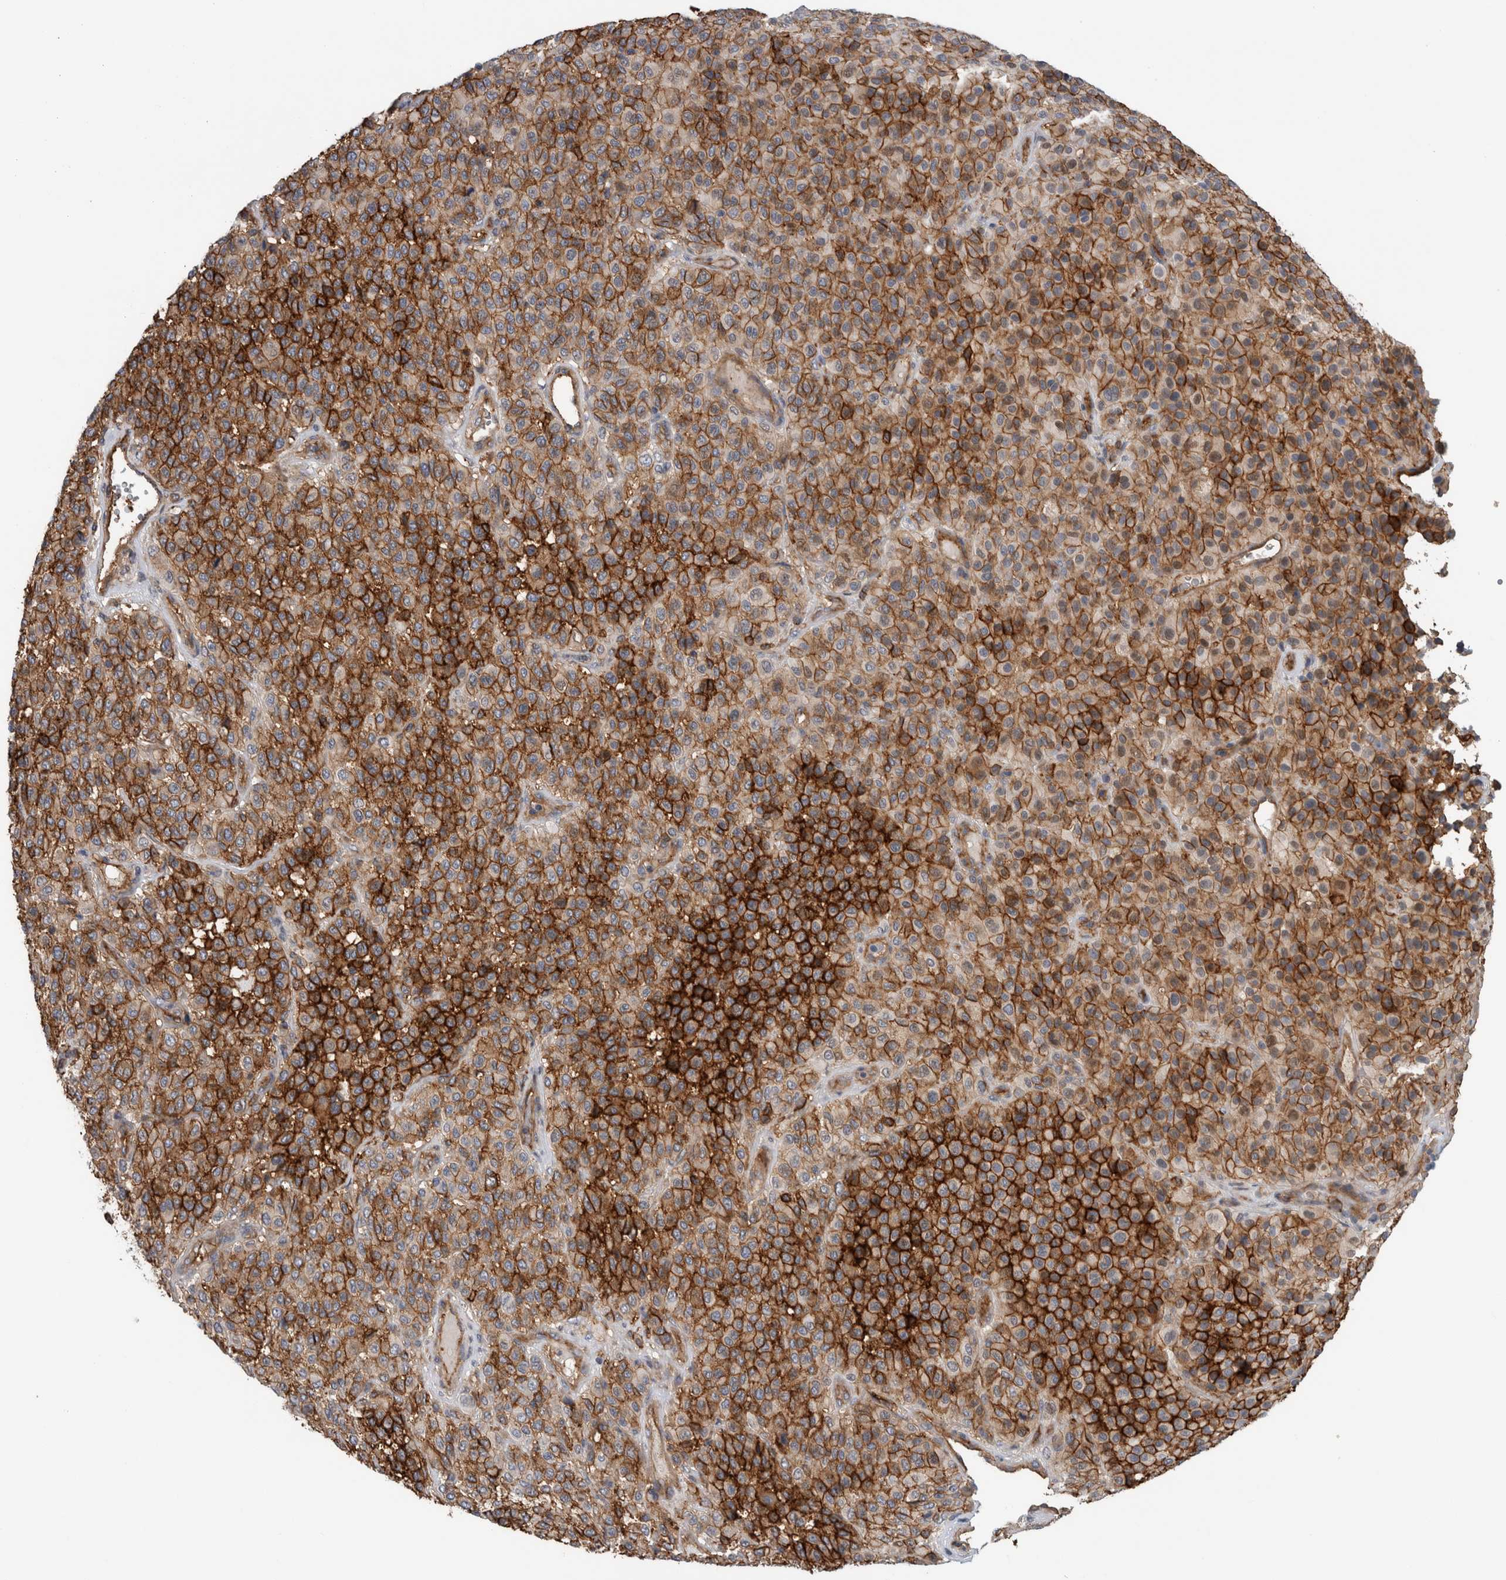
{"staining": {"intensity": "strong", "quantity": ">75%", "location": "cytoplasmic/membranous"}, "tissue": "melanoma", "cell_type": "Tumor cells", "image_type": "cancer", "snomed": [{"axis": "morphology", "description": "Malignant melanoma, Metastatic site"}, {"axis": "topography", "description": "Pancreas"}], "caption": "Protein analysis of malignant melanoma (metastatic site) tissue displays strong cytoplasmic/membranous staining in approximately >75% of tumor cells.", "gene": "CD59", "patient": {"sex": "female", "age": 30}}